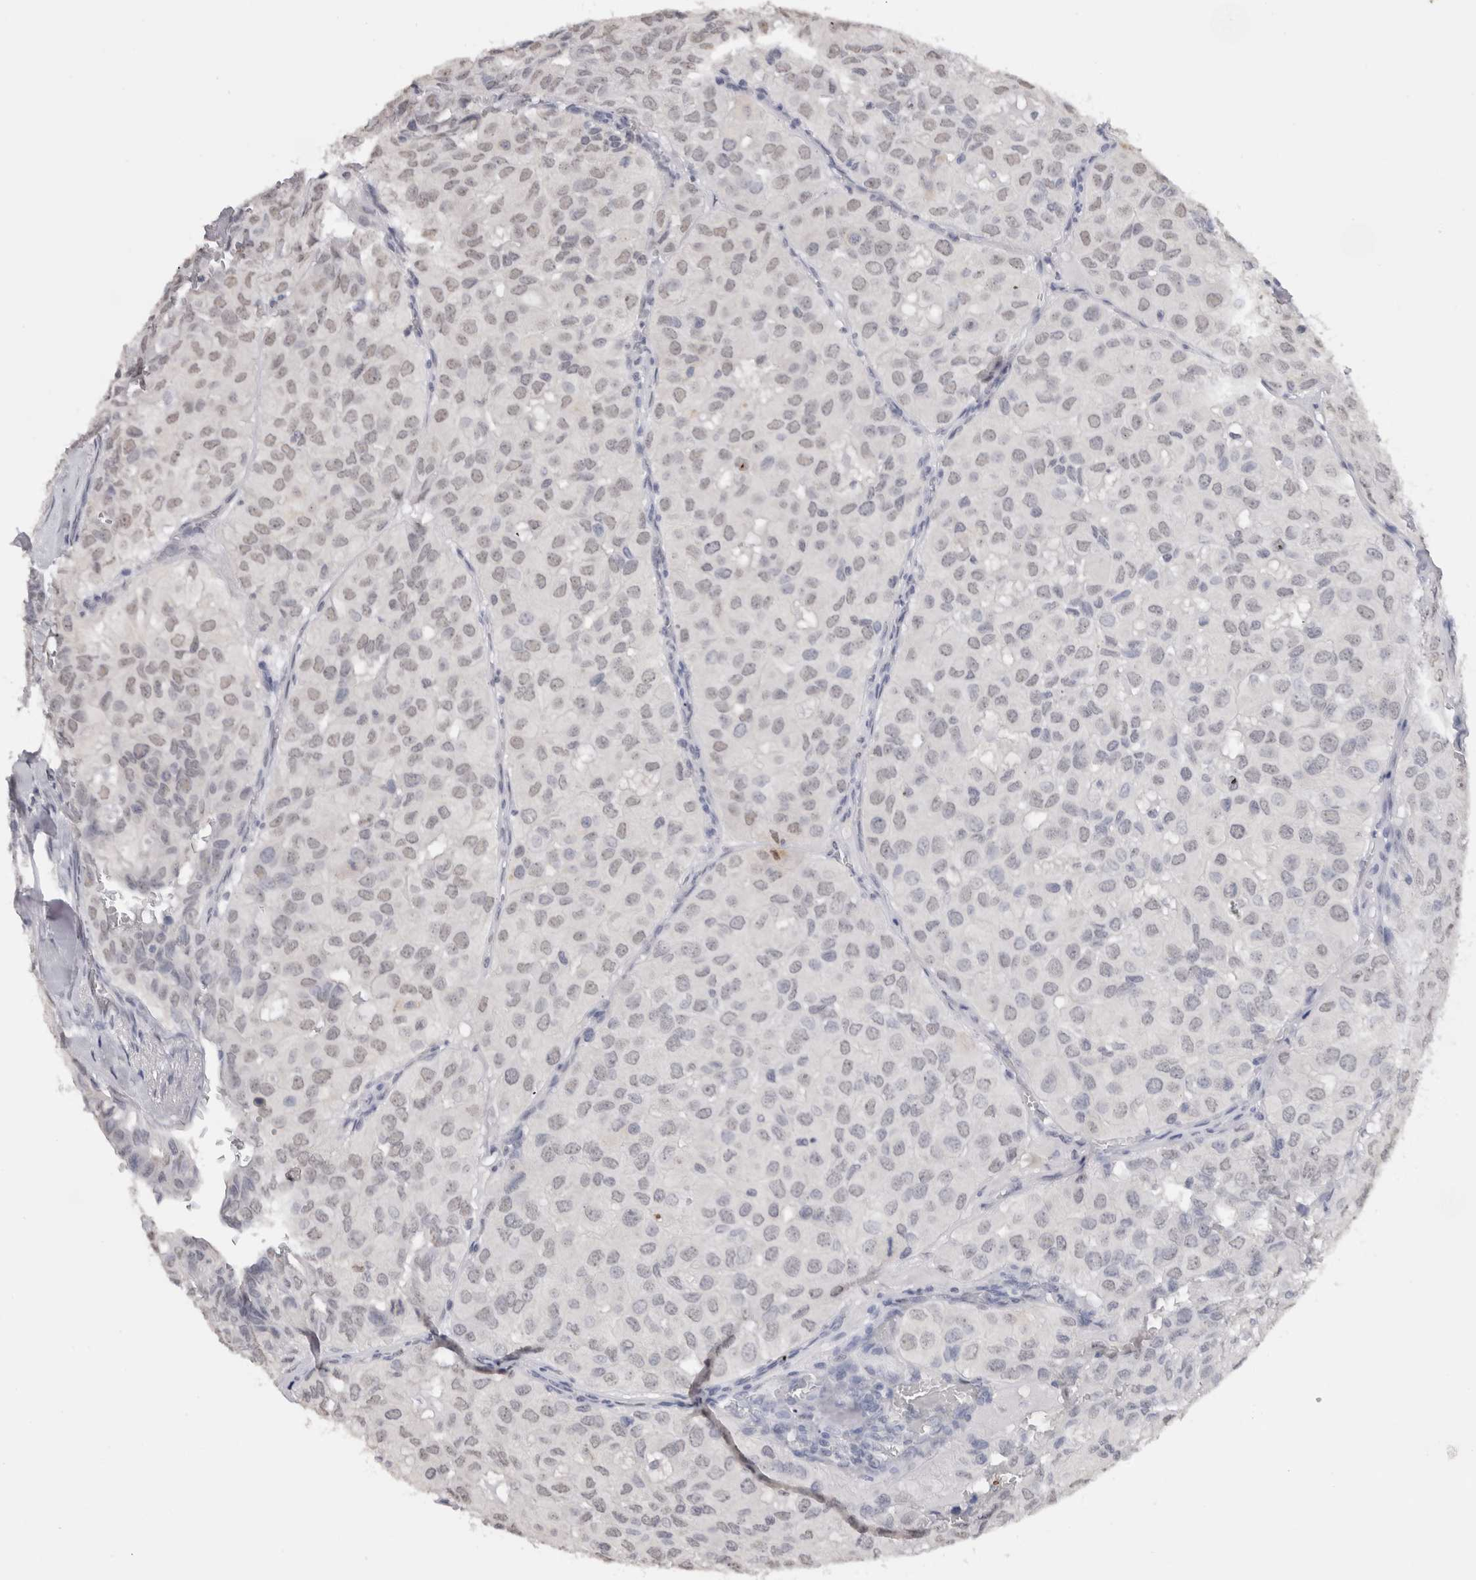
{"staining": {"intensity": "negative", "quantity": "none", "location": "none"}, "tissue": "head and neck cancer", "cell_type": "Tumor cells", "image_type": "cancer", "snomed": [{"axis": "morphology", "description": "Adenocarcinoma, NOS"}, {"axis": "topography", "description": "Salivary gland, NOS"}, {"axis": "topography", "description": "Head-Neck"}], "caption": "This micrograph is of adenocarcinoma (head and neck) stained with immunohistochemistry to label a protein in brown with the nuclei are counter-stained blue. There is no expression in tumor cells.", "gene": "CADM3", "patient": {"sex": "female", "age": 76}}